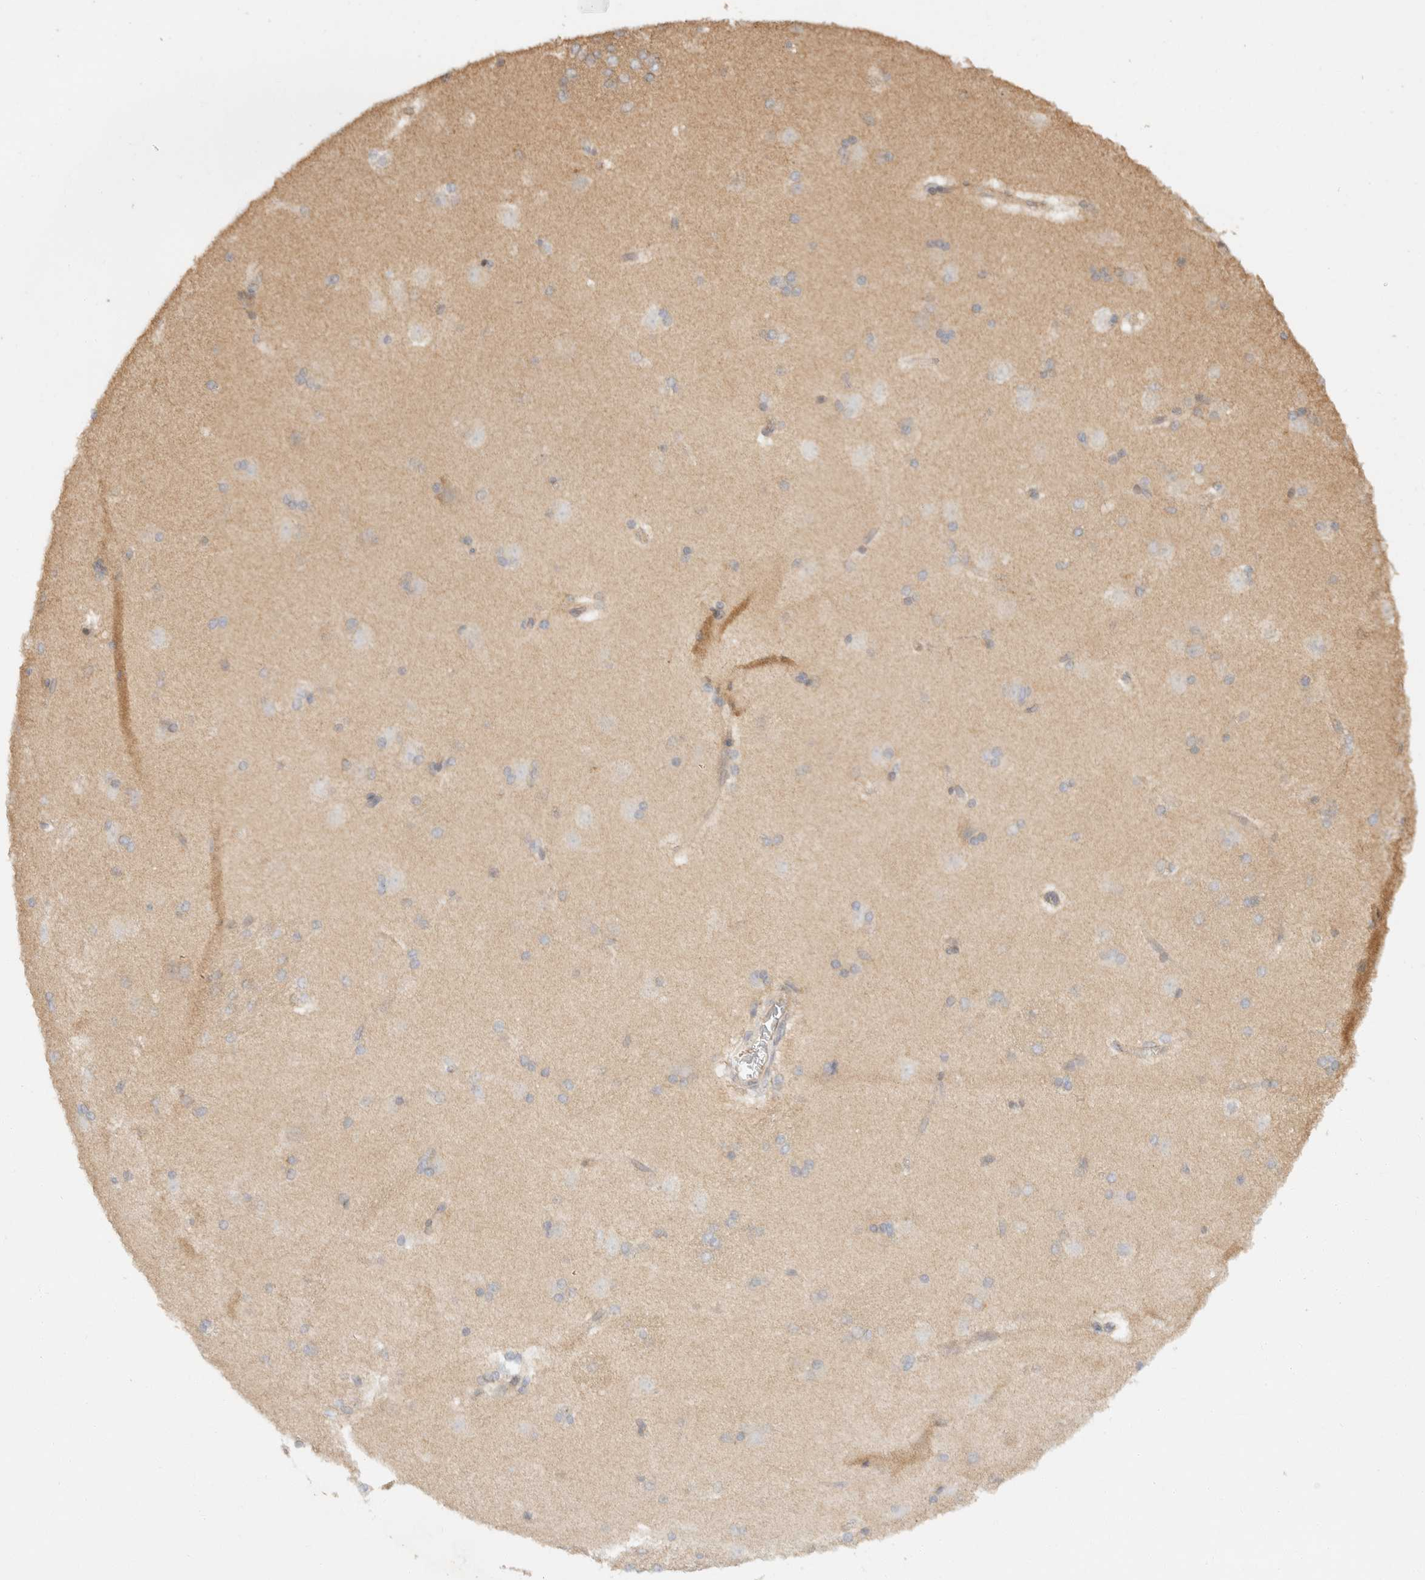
{"staining": {"intensity": "weak", "quantity": "25%-75%", "location": "cytoplasmic/membranous"}, "tissue": "caudate", "cell_type": "Glial cells", "image_type": "normal", "snomed": [{"axis": "morphology", "description": "Normal tissue, NOS"}, {"axis": "topography", "description": "Lateral ventricle wall"}], "caption": "Immunohistochemical staining of benign caudate exhibits 25%-75% levels of weak cytoplasmic/membranous protein expression in about 25%-75% of glial cells.", "gene": "TACC1", "patient": {"sex": "female", "age": 19}}